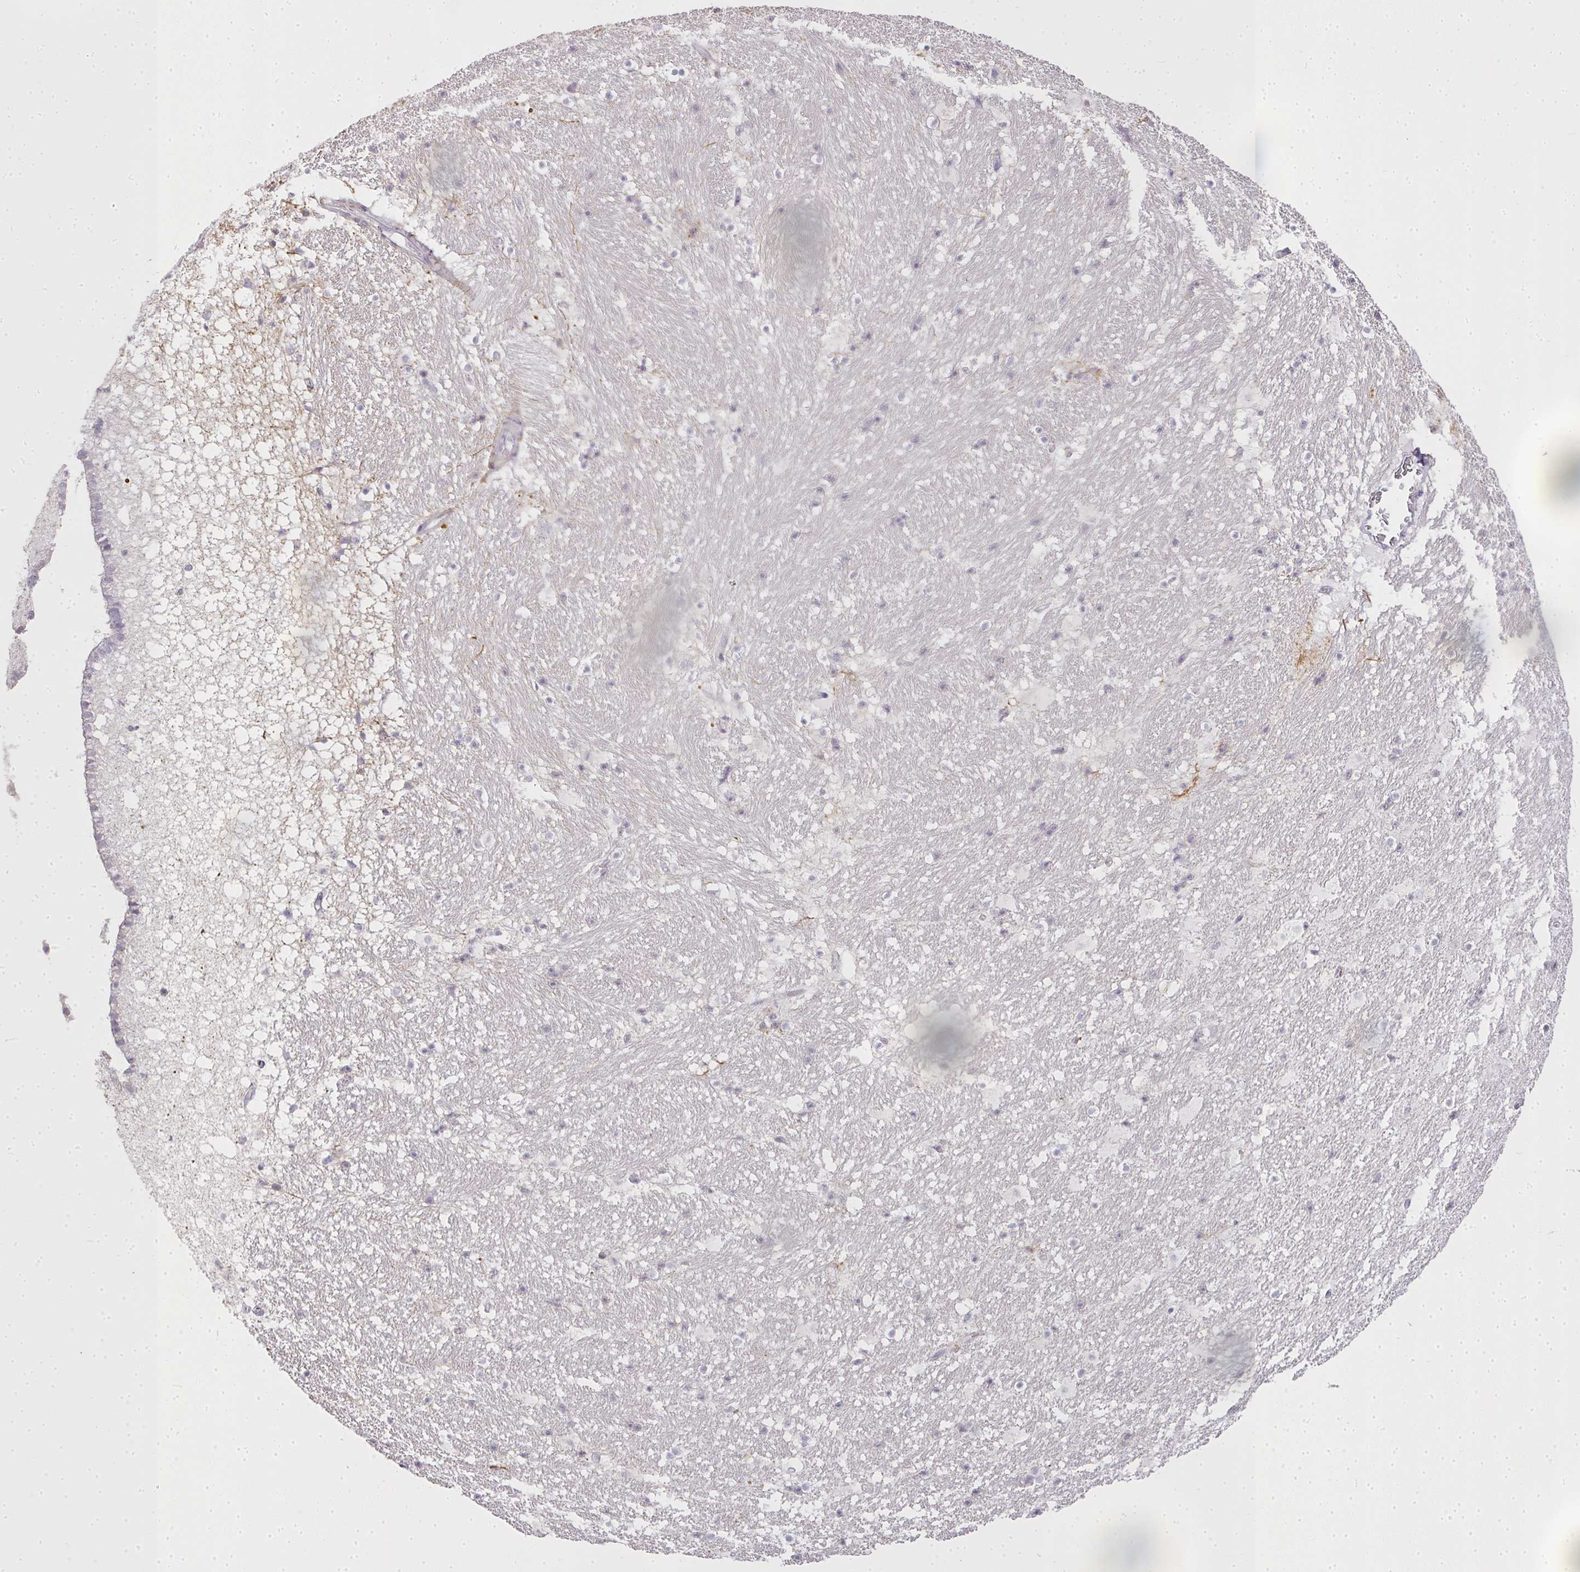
{"staining": {"intensity": "negative", "quantity": "none", "location": "none"}, "tissue": "hippocampus", "cell_type": "Glial cells", "image_type": "normal", "snomed": [{"axis": "morphology", "description": "Normal tissue, NOS"}, {"axis": "topography", "description": "Hippocampus"}], "caption": "Immunohistochemistry (IHC) of benign hippocampus exhibits no expression in glial cells.", "gene": "MED19", "patient": {"sex": "male", "age": 37}}